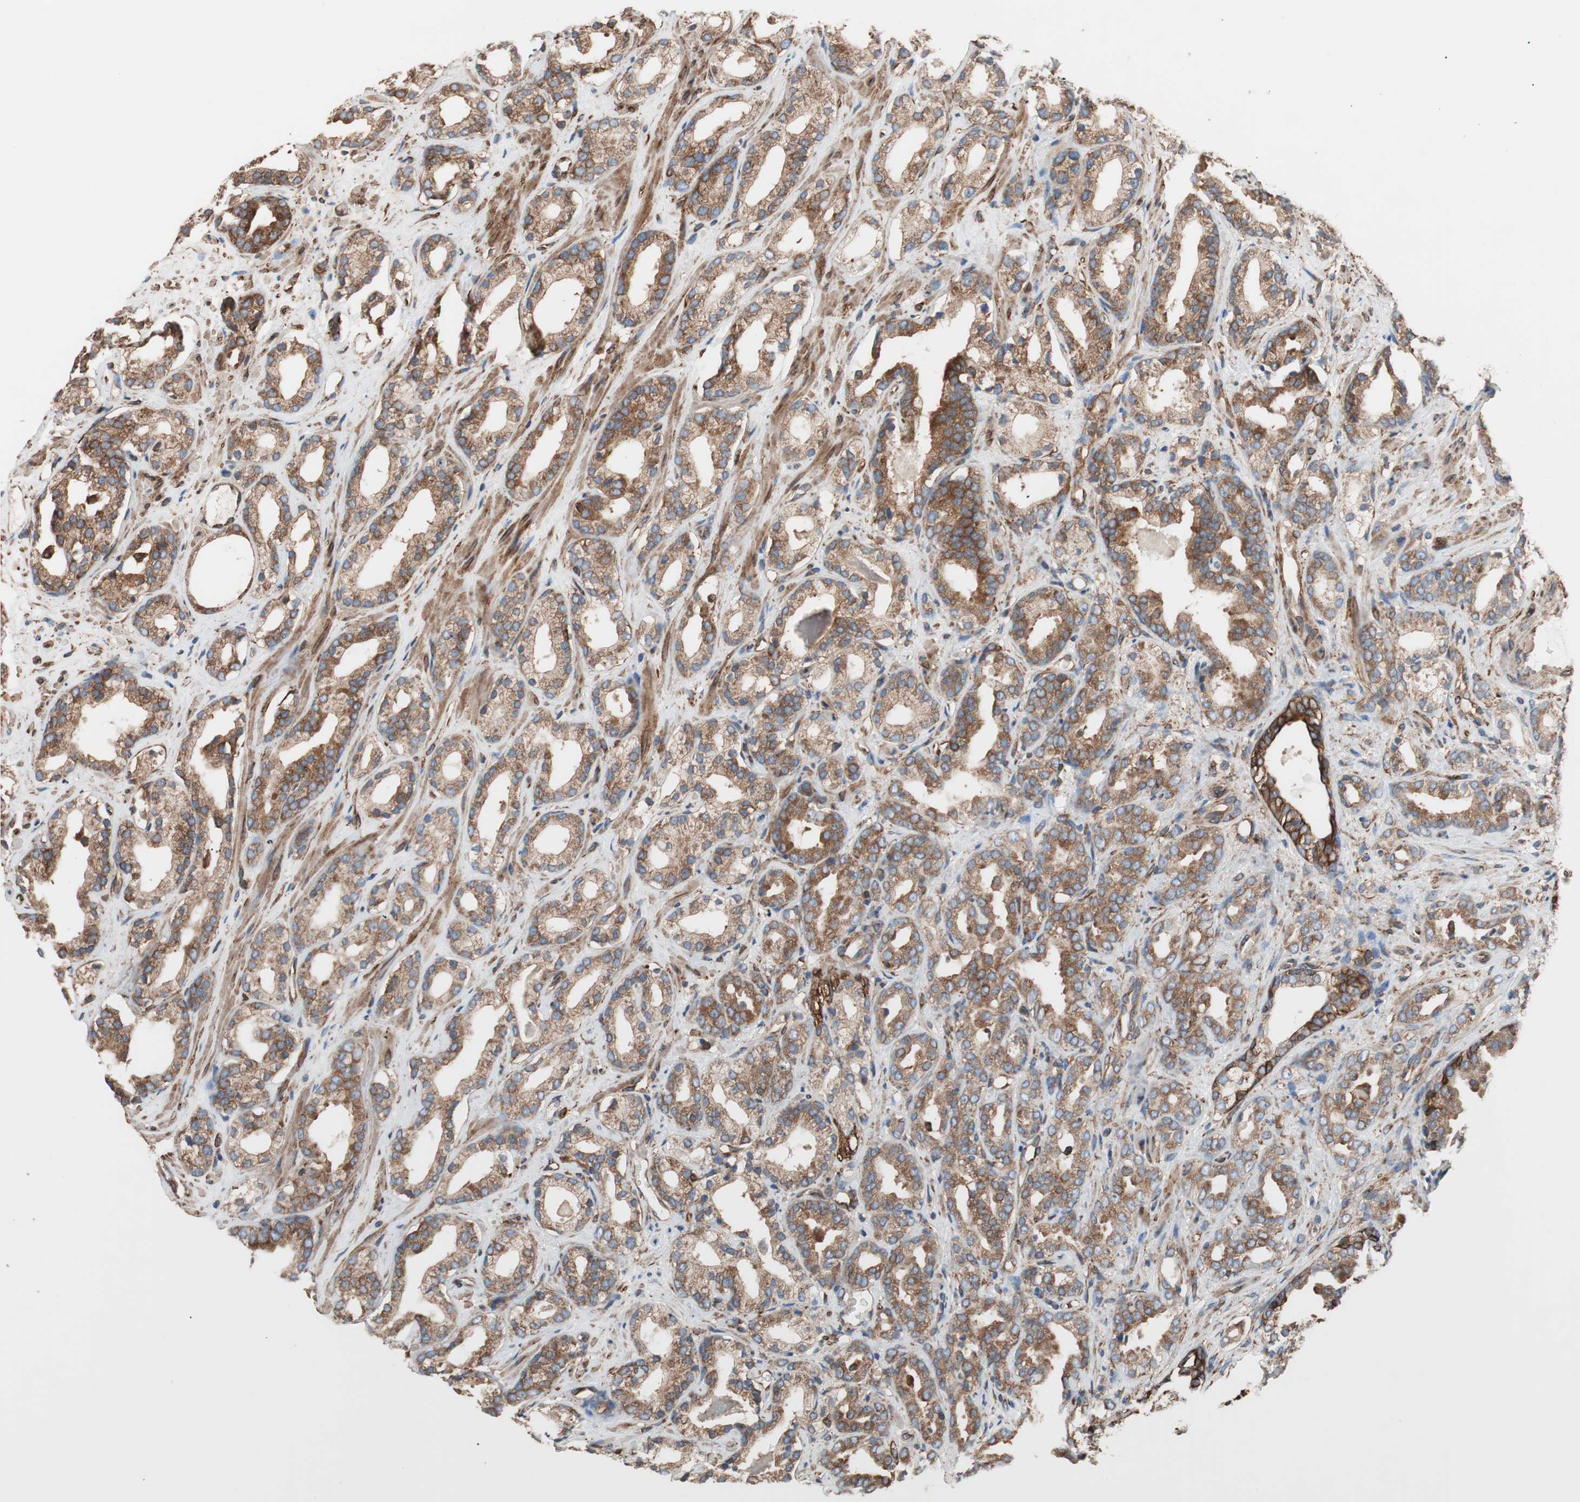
{"staining": {"intensity": "moderate", "quantity": ">75%", "location": "cytoplasmic/membranous"}, "tissue": "prostate cancer", "cell_type": "Tumor cells", "image_type": "cancer", "snomed": [{"axis": "morphology", "description": "Adenocarcinoma, Low grade"}, {"axis": "topography", "description": "Prostate"}], "caption": "The histopathology image displays immunohistochemical staining of prostate low-grade adenocarcinoma. There is moderate cytoplasmic/membranous expression is seen in approximately >75% of tumor cells.", "gene": "GPSM2", "patient": {"sex": "male", "age": 63}}